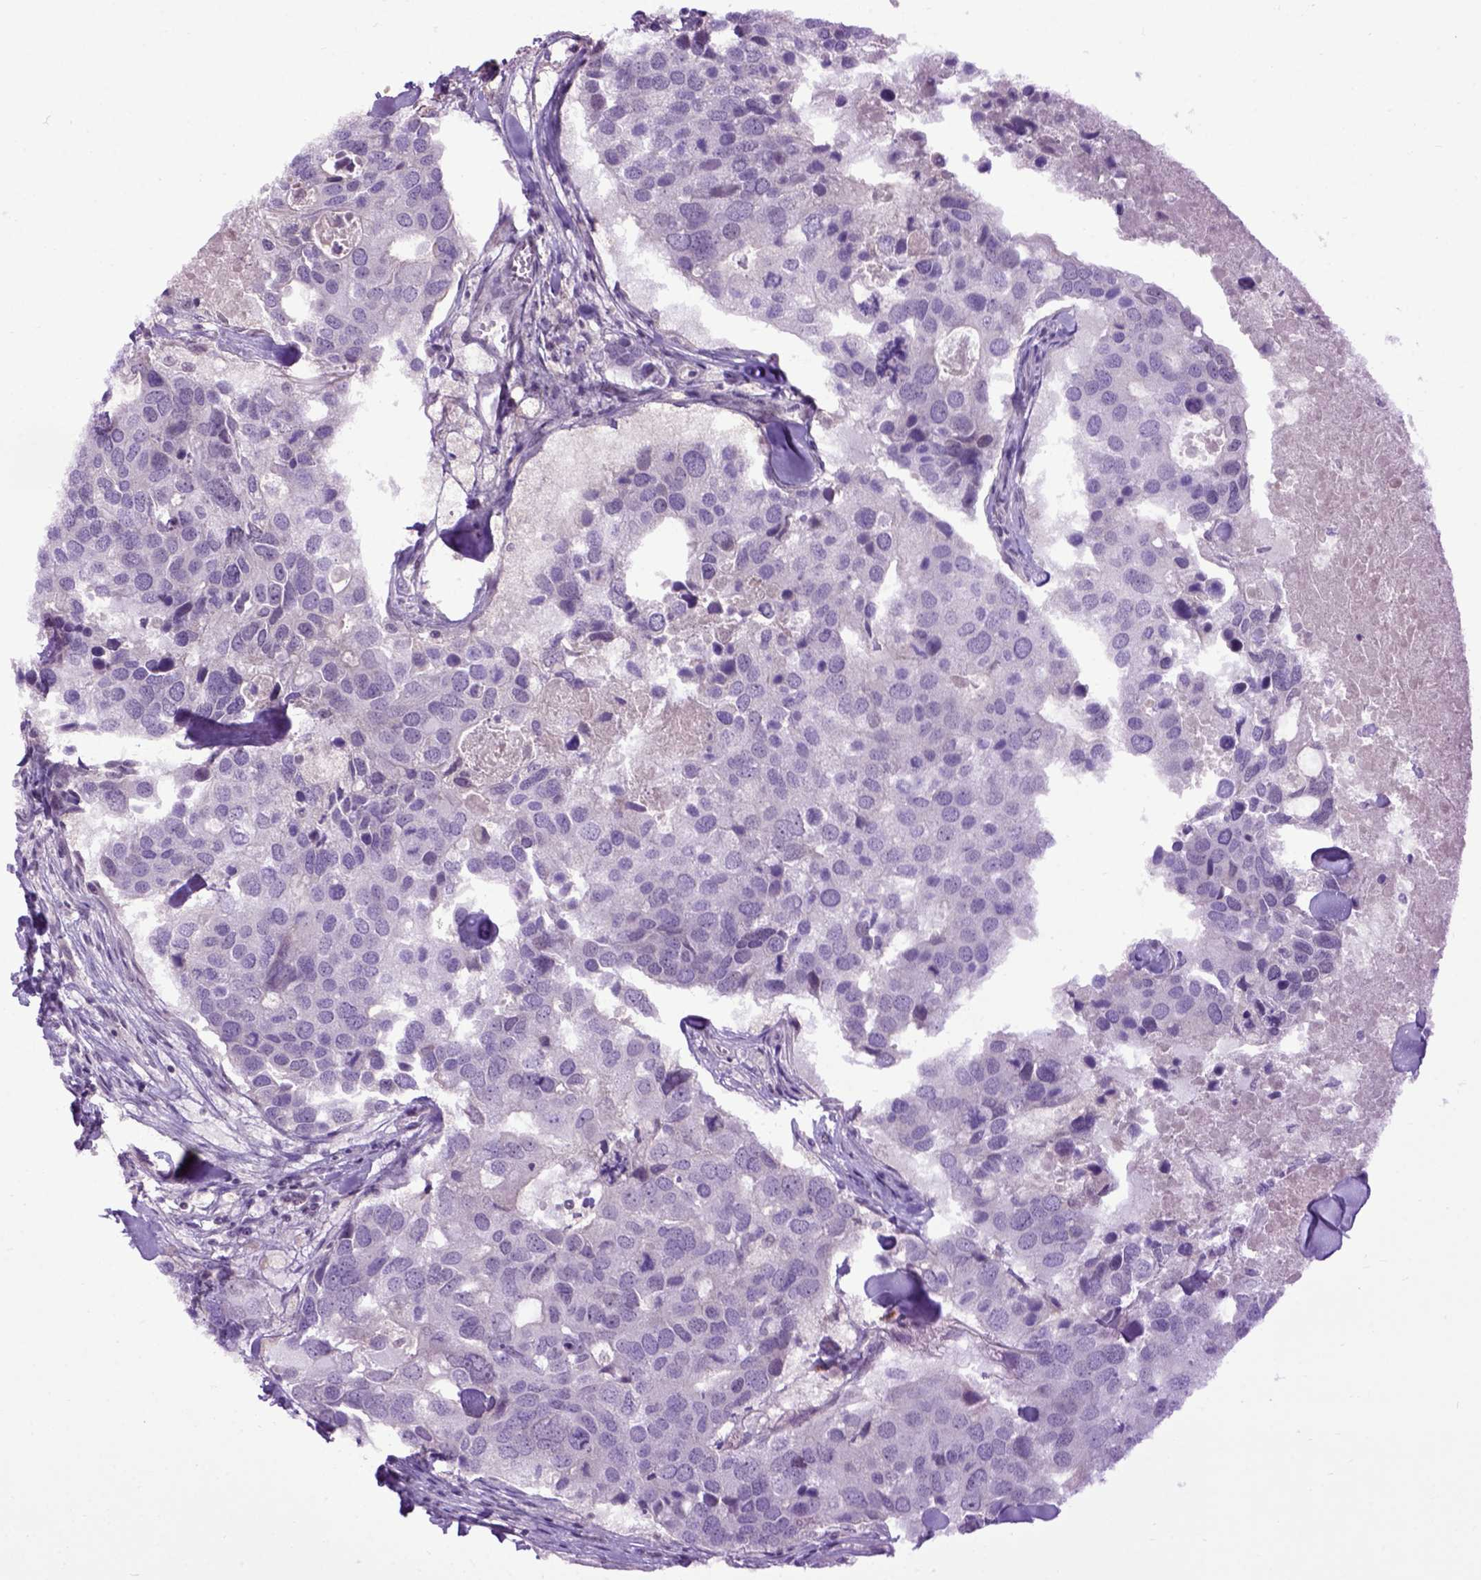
{"staining": {"intensity": "negative", "quantity": "none", "location": "none"}, "tissue": "breast cancer", "cell_type": "Tumor cells", "image_type": "cancer", "snomed": [{"axis": "morphology", "description": "Duct carcinoma"}, {"axis": "topography", "description": "Breast"}], "caption": "Immunohistochemistry image of neoplastic tissue: human breast invasive ductal carcinoma stained with DAB reveals no significant protein expression in tumor cells.", "gene": "EMILIN3", "patient": {"sex": "female", "age": 83}}